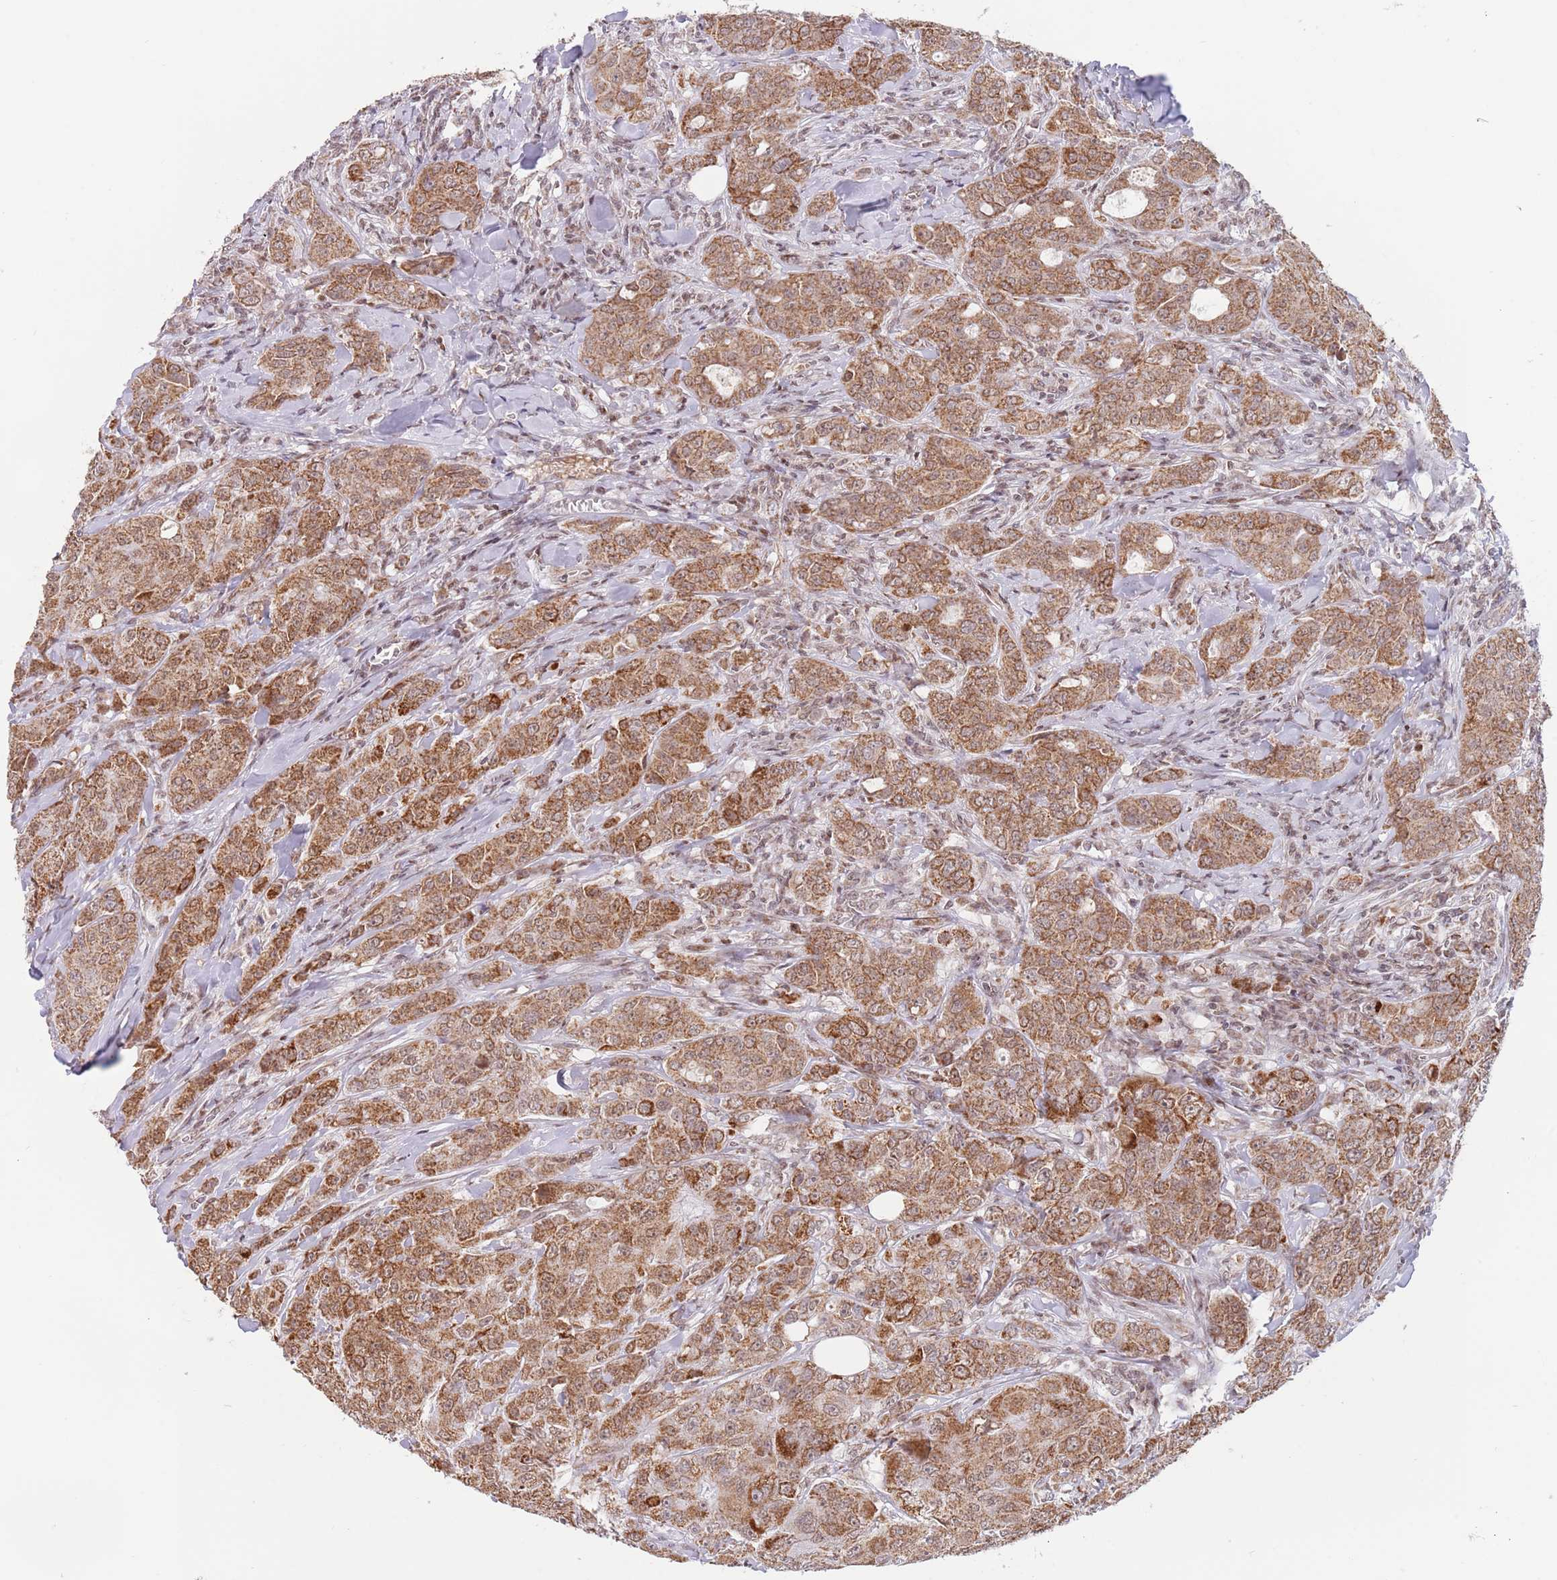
{"staining": {"intensity": "strong", "quantity": ">75%", "location": "cytoplasmic/membranous"}, "tissue": "breast cancer", "cell_type": "Tumor cells", "image_type": "cancer", "snomed": [{"axis": "morphology", "description": "Duct carcinoma"}, {"axis": "topography", "description": "Breast"}], "caption": "Intraductal carcinoma (breast) stained with IHC exhibits strong cytoplasmic/membranous positivity in approximately >75% of tumor cells.", "gene": "TIMM13", "patient": {"sex": "female", "age": 43}}